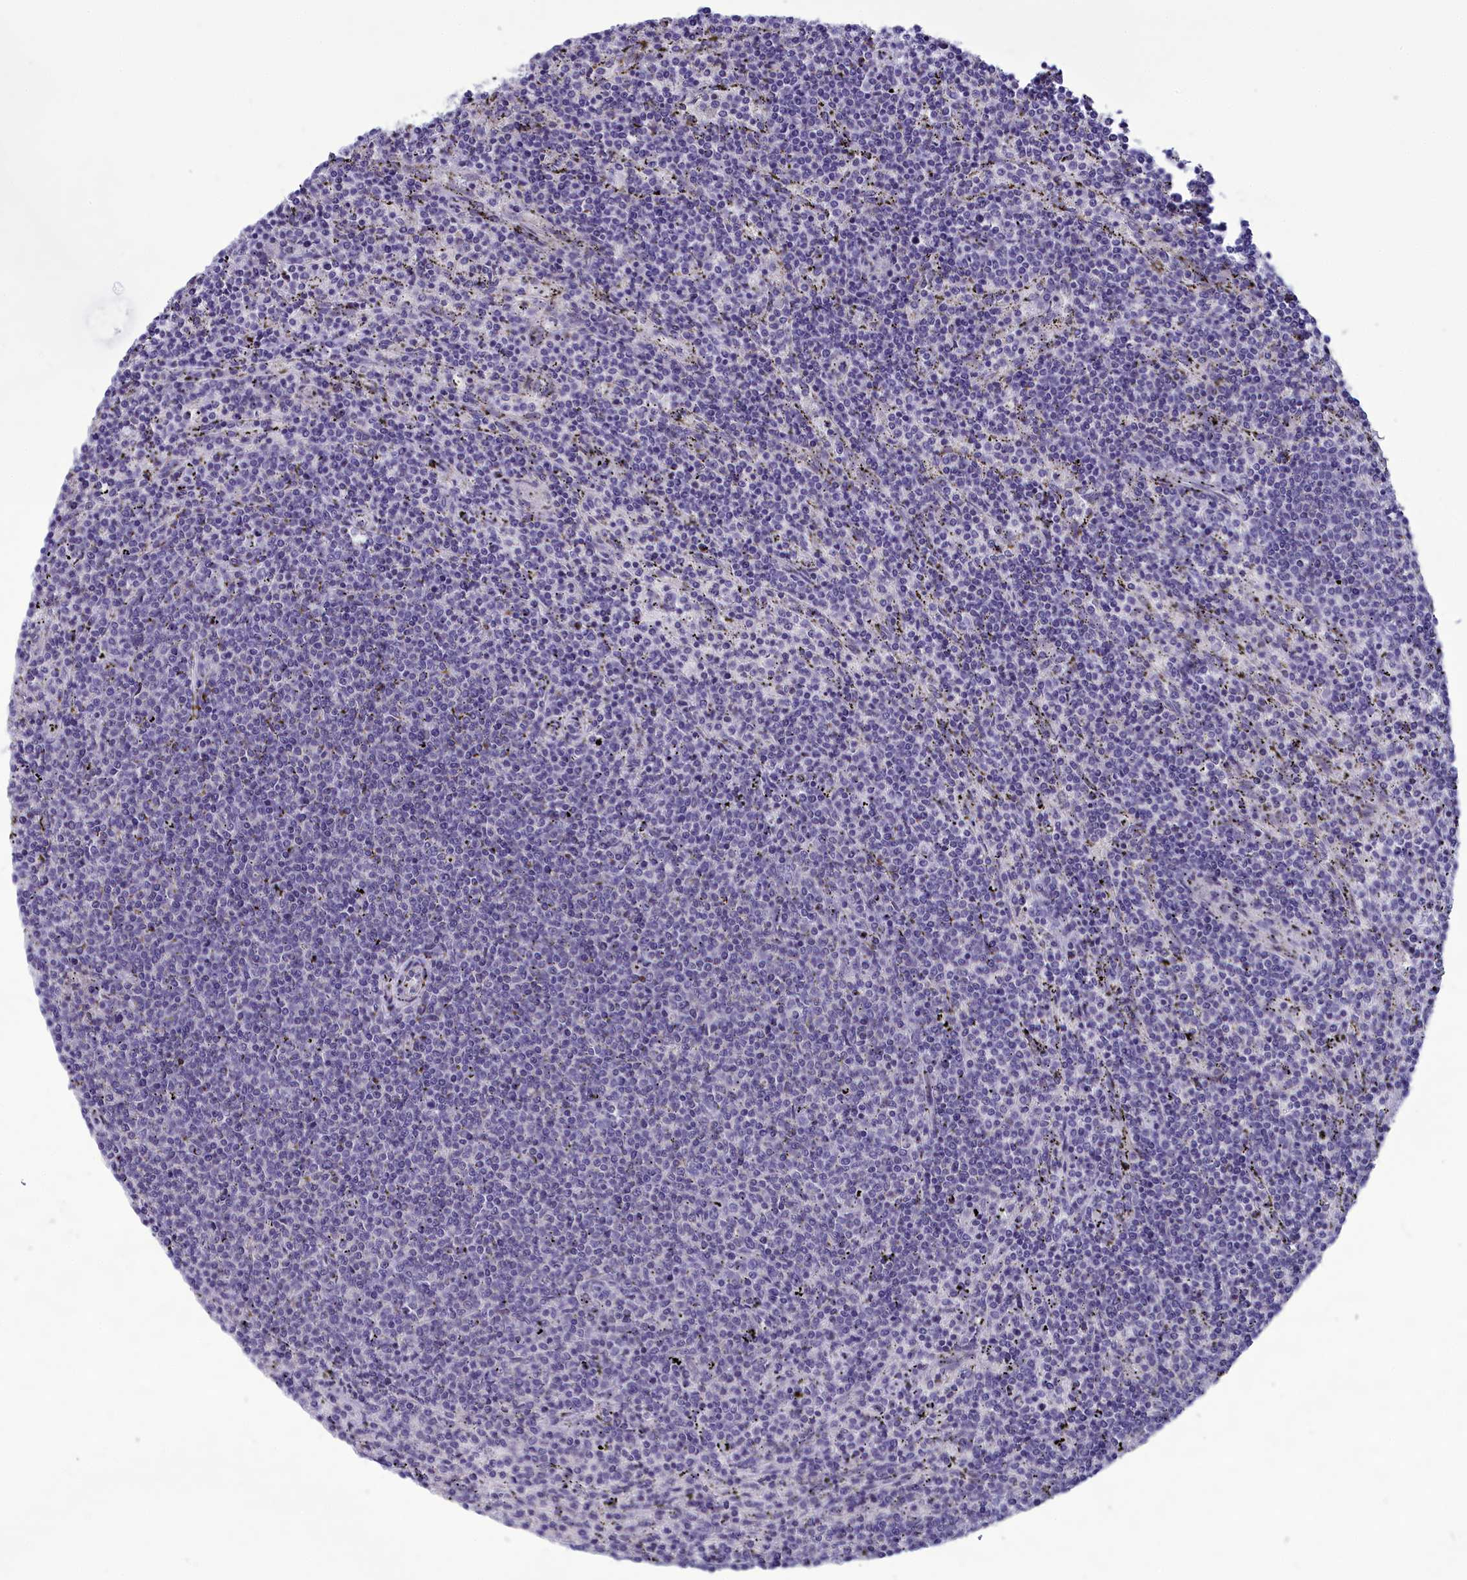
{"staining": {"intensity": "negative", "quantity": "none", "location": "none"}, "tissue": "lymphoma", "cell_type": "Tumor cells", "image_type": "cancer", "snomed": [{"axis": "morphology", "description": "Malignant lymphoma, non-Hodgkin's type, Low grade"}, {"axis": "topography", "description": "Spleen"}], "caption": "Immunohistochemical staining of lymphoma demonstrates no significant staining in tumor cells.", "gene": "CORO2A", "patient": {"sex": "female", "age": 50}}